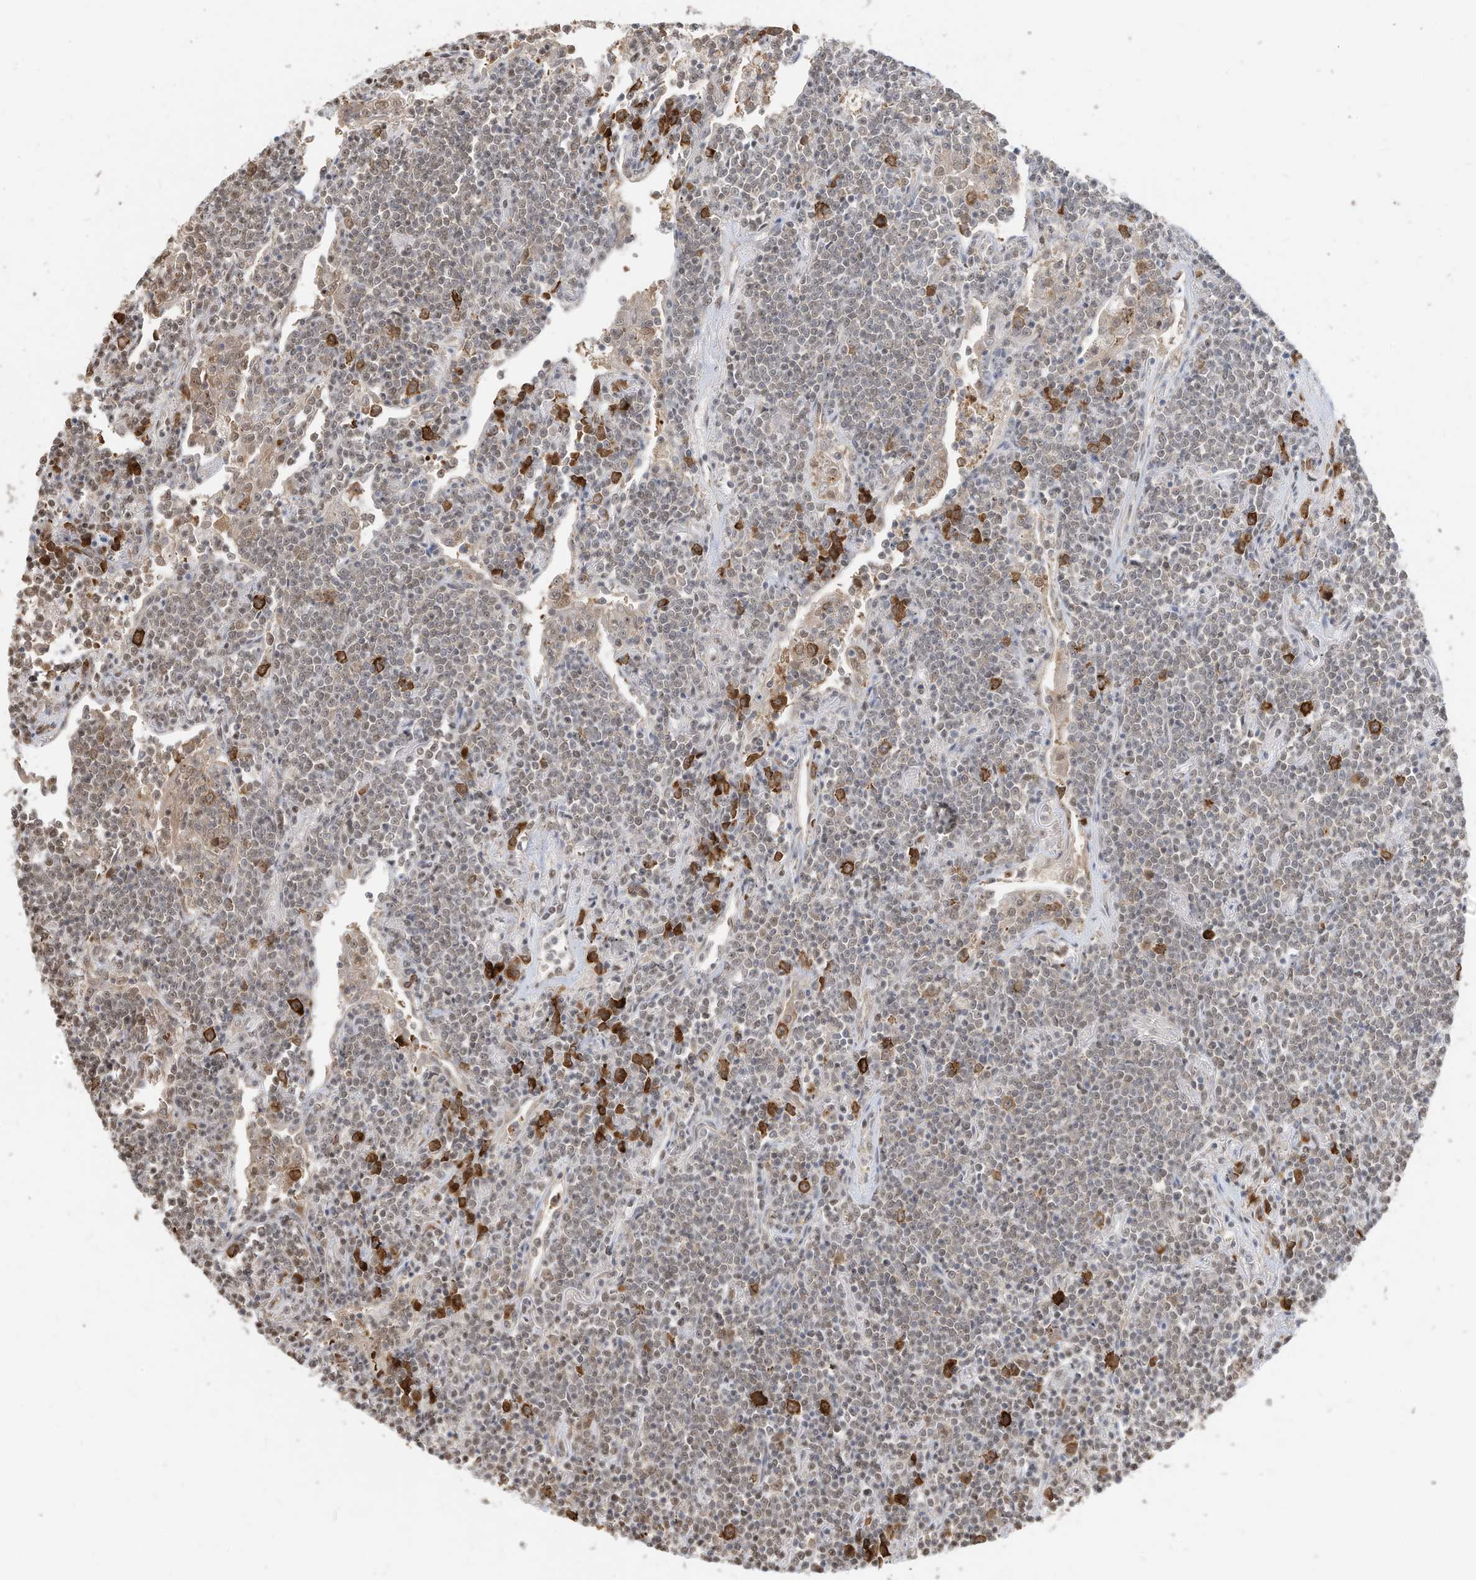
{"staining": {"intensity": "weak", "quantity": "<25%", "location": "nuclear"}, "tissue": "lymphoma", "cell_type": "Tumor cells", "image_type": "cancer", "snomed": [{"axis": "morphology", "description": "Malignant lymphoma, non-Hodgkin's type, Low grade"}, {"axis": "topography", "description": "Lung"}], "caption": "High magnification brightfield microscopy of malignant lymphoma, non-Hodgkin's type (low-grade) stained with DAB (brown) and counterstained with hematoxylin (blue): tumor cells show no significant positivity.", "gene": "ZNF195", "patient": {"sex": "female", "age": 71}}